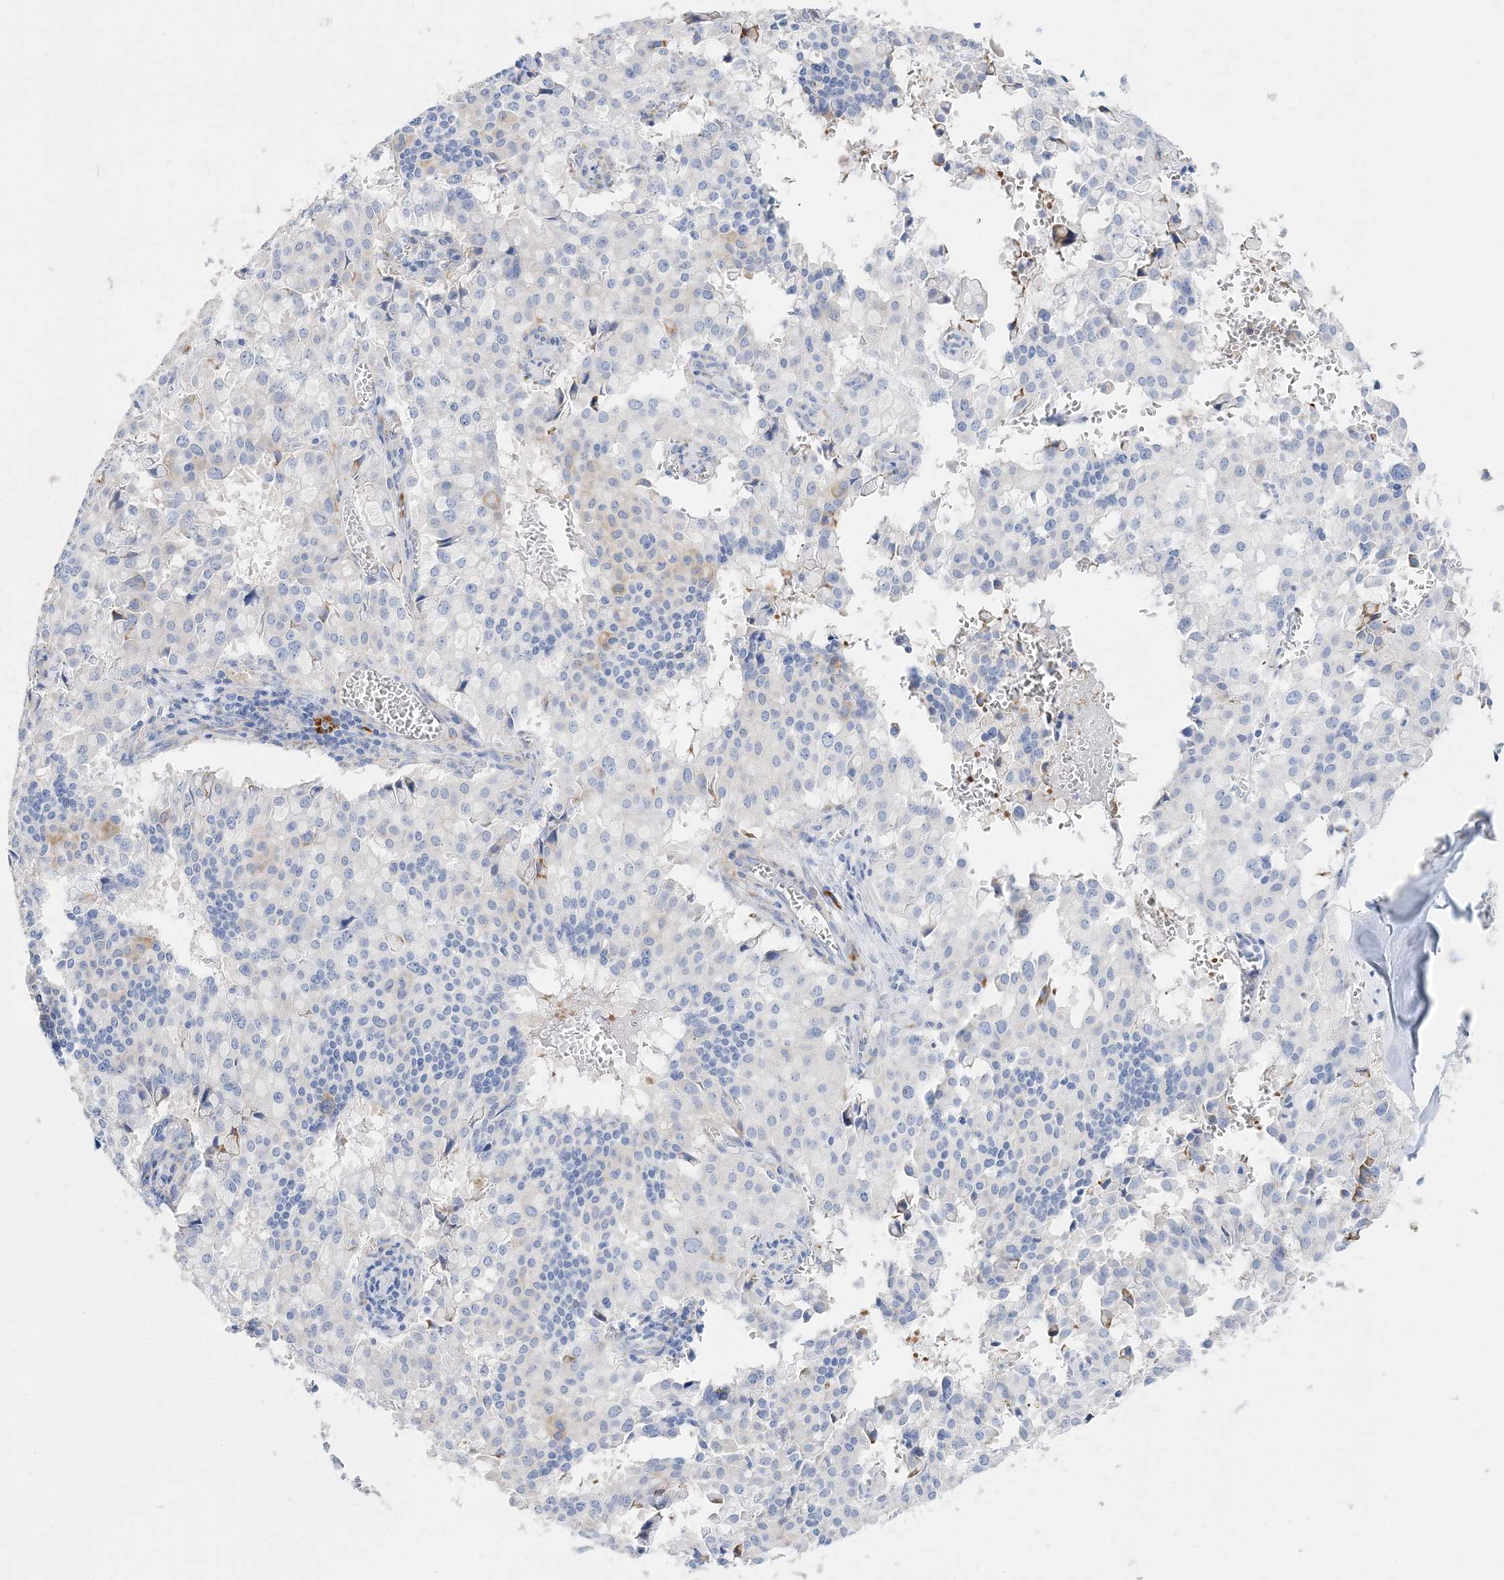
{"staining": {"intensity": "negative", "quantity": "none", "location": "none"}, "tissue": "pancreatic cancer", "cell_type": "Tumor cells", "image_type": "cancer", "snomed": [{"axis": "morphology", "description": "Adenocarcinoma, NOS"}, {"axis": "topography", "description": "Pancreas"}], "caption": "High magnification brightfield microscopy of pancreatic cancer stained with DAB (3,3'-diaminobenzidine) (brown) and counterstained with hematoxylin (blue): tumor cells show no significant expression.", "gene": "TSPYL6", "patient": {"sex": "male", "age": 65}}